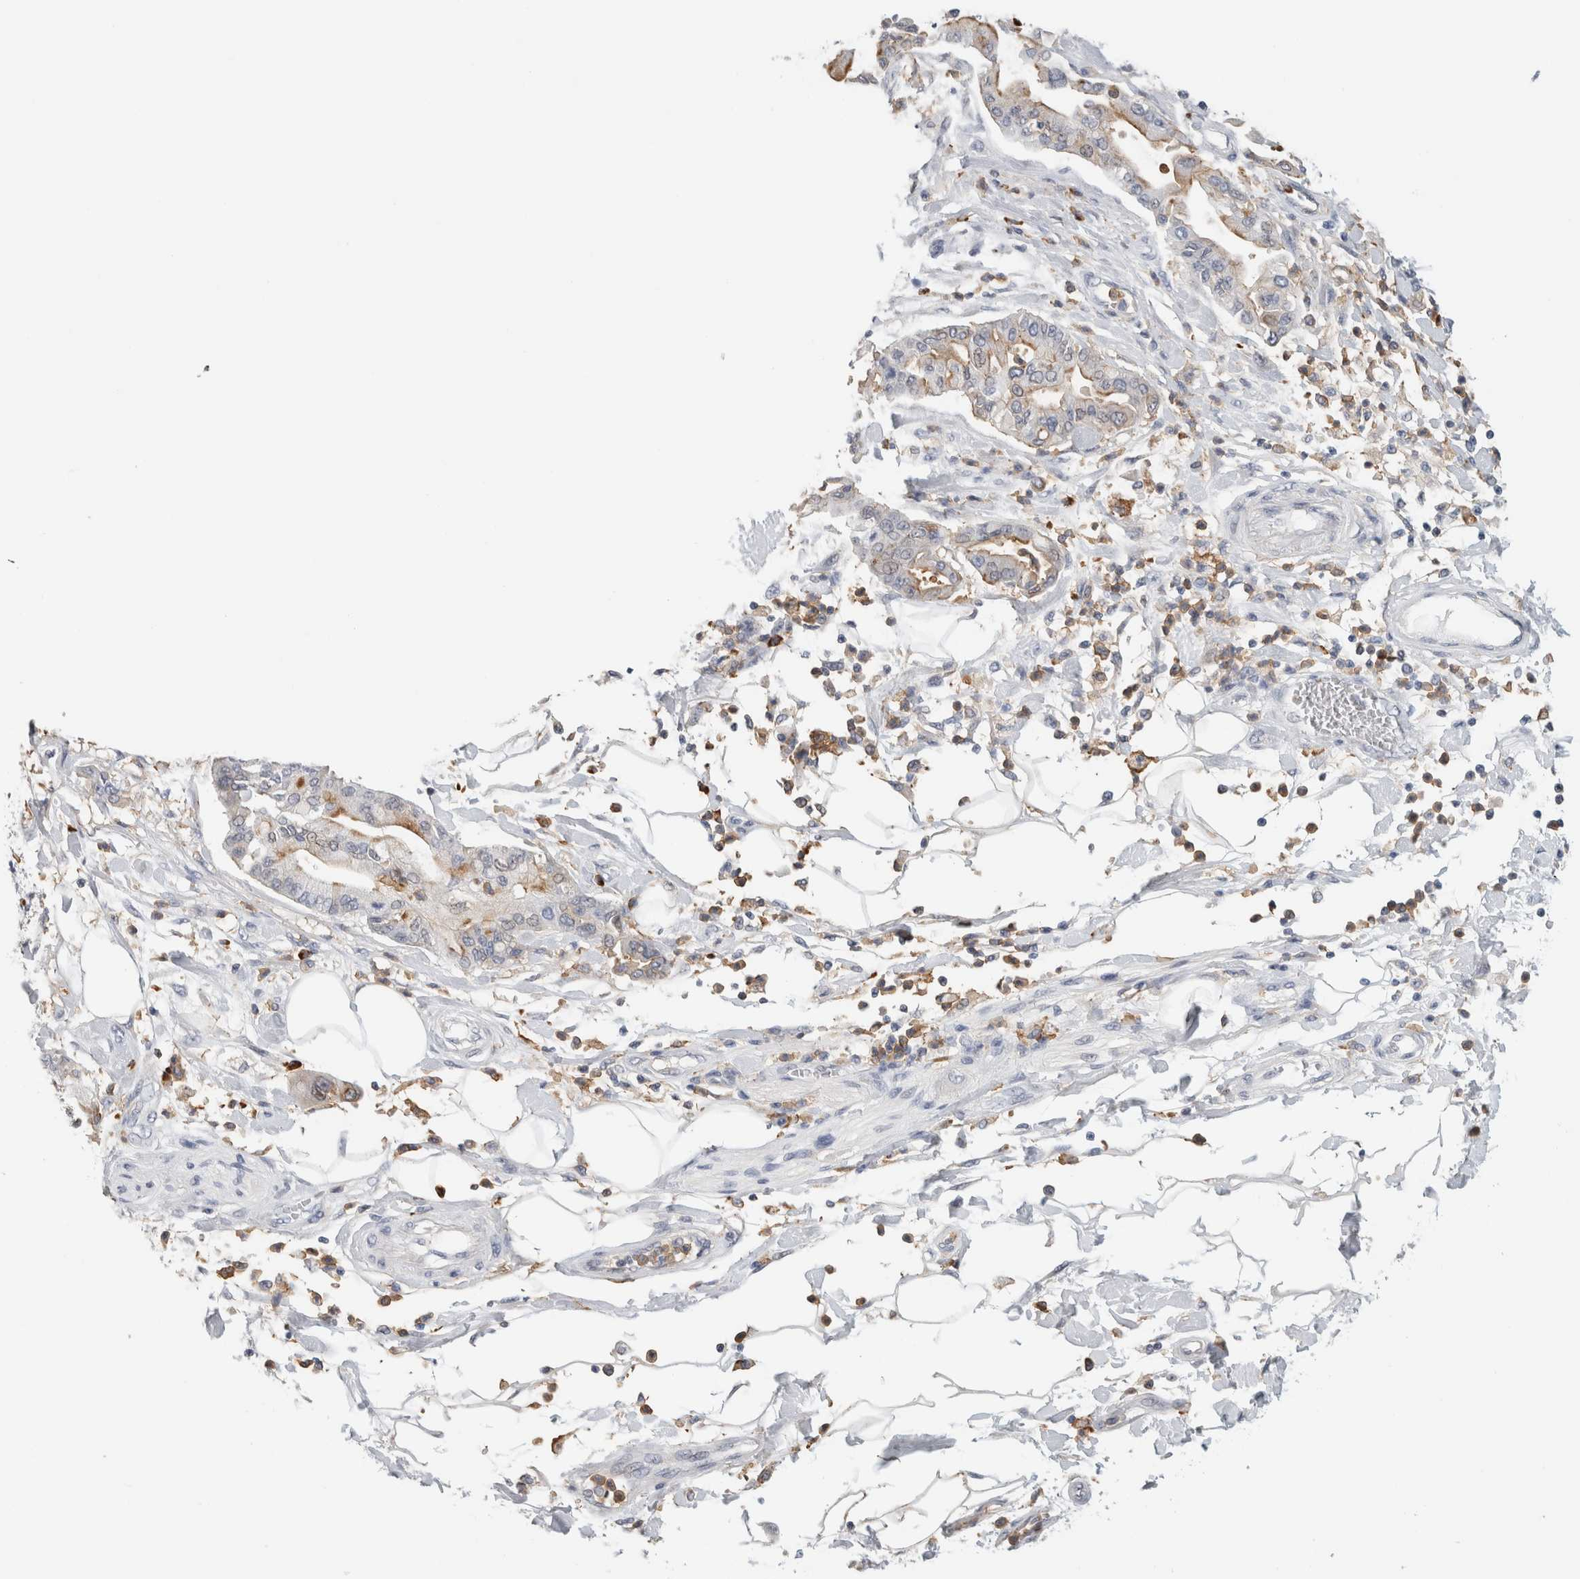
{"staining": {"intensity": "weak", "quantity": "<25%", "location": "cytoplasmic/membranous"}, "tissue": "pancreatic cancer", "cell_type": "Tumor cells", "image_type": "cancer", "snomed": [{"axis": "morphology", "description": "Adenocarcinoma, NOS"}, {"axis": "morphology", "description": "Adenocarcinoma, metastatic, NOS"}, {"axis": "topography", "description": "Lymph node"}, {"axis": "topography", "description": "Pancreas"}, {"axis": "topography", "description": "Duodenum"}], "caption": "The photomicrograph reveals no staining of tumor cells in pancreatic cancer (metastatic adenocarcinoma).", "gene": "P2RY2", "patient": {"sex": "female", "age": 64}}